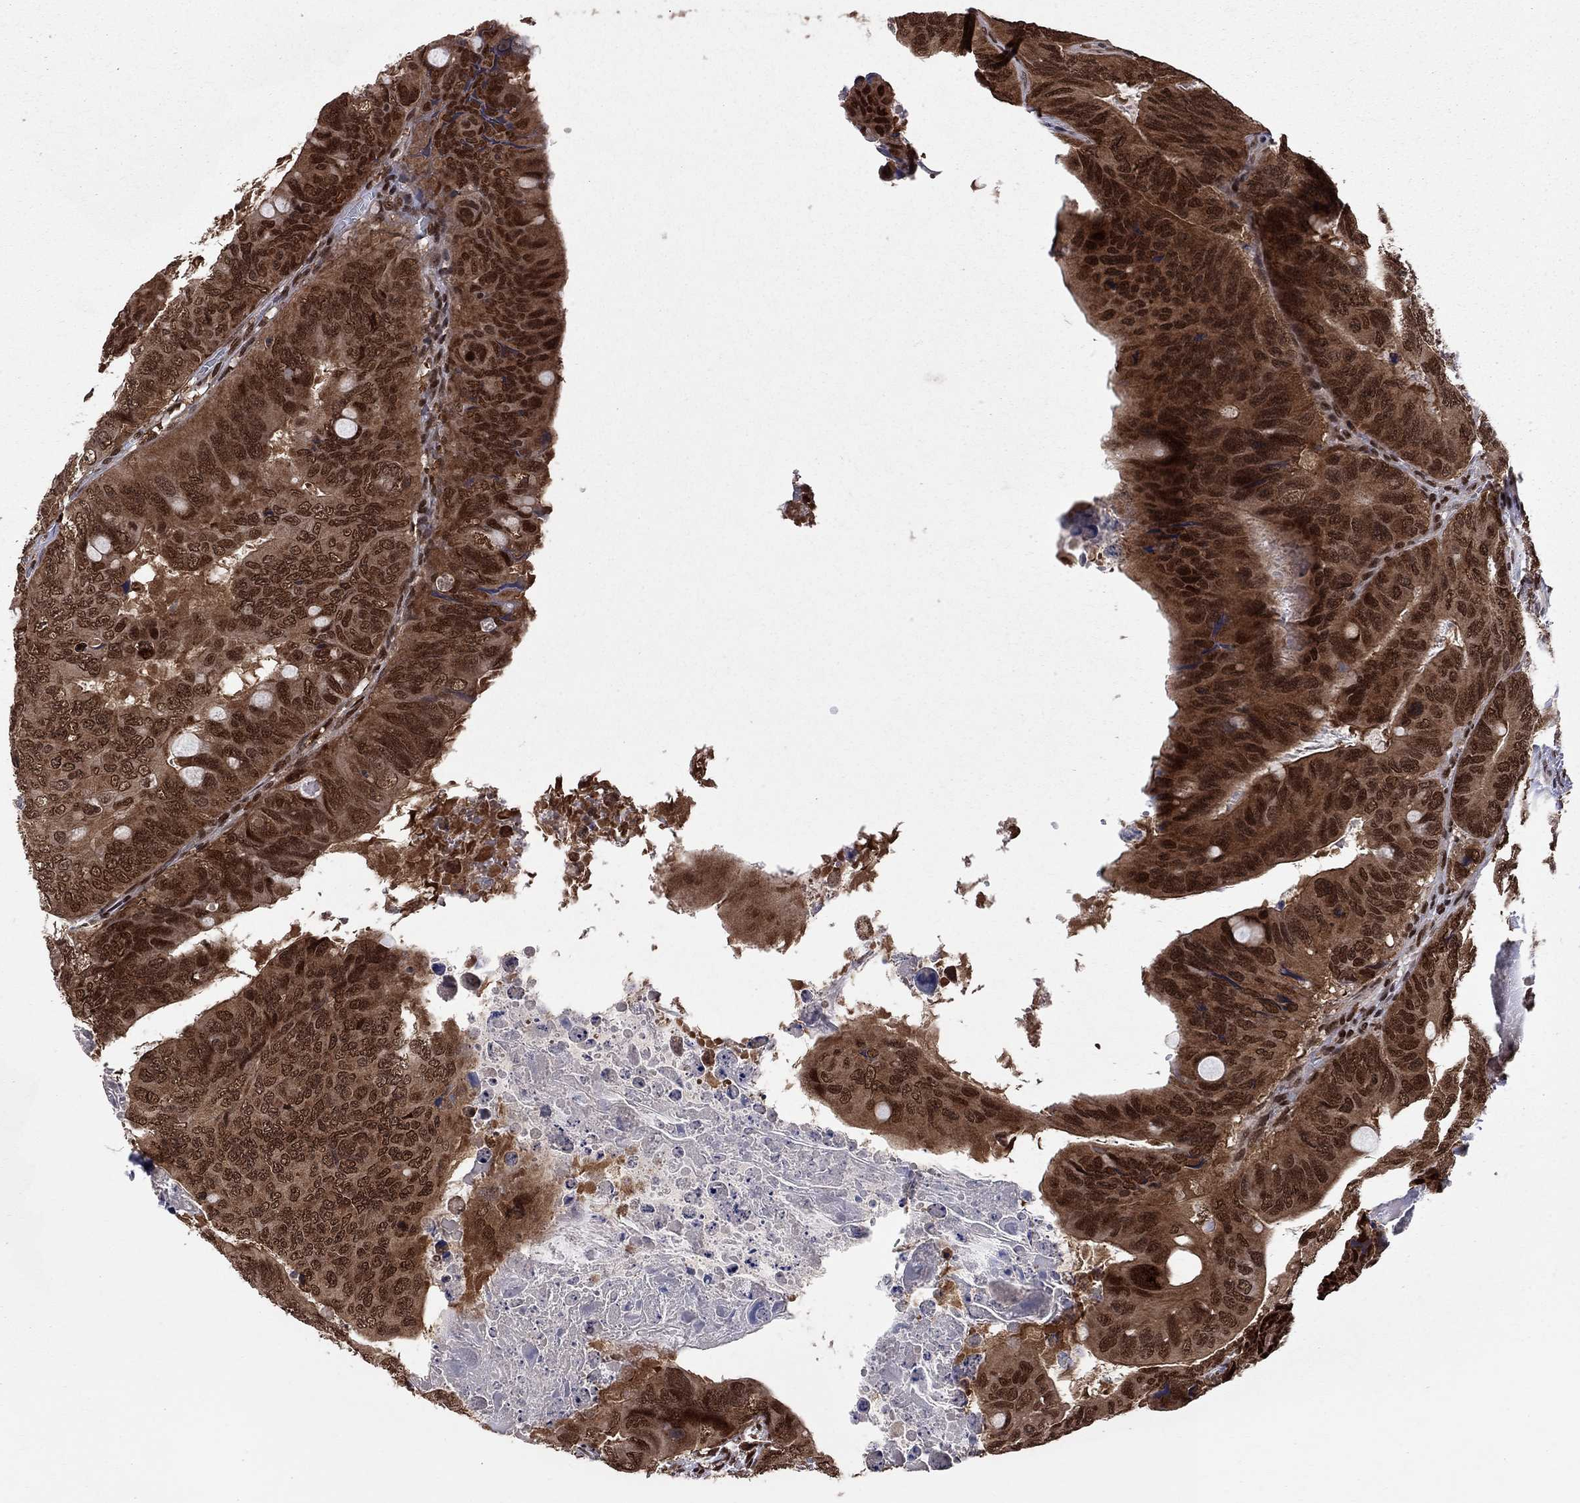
{"staining": {"intensity": "strong", "quantity": "25%-75%", "location": "cytoplasmic/membranous,nuclear"}, "tissue": "colorectal cancer", "cell_type": "Tumor cells", "image_type": "cancer", "snomed": [{"axis": "morphology", "description": "Adenocarcinoma, NOS"}, {"axis": "topography", "description": "Colon"}], "caption": "IHC (DAB) staining of colorectal adenocarcinoma displays strong cytoplasmic/membranous and nuclear protein staining in about 25%-75% of tumor cells.", "gene": "SAP30L", "patient": {"sex": "male", "age": 79}}